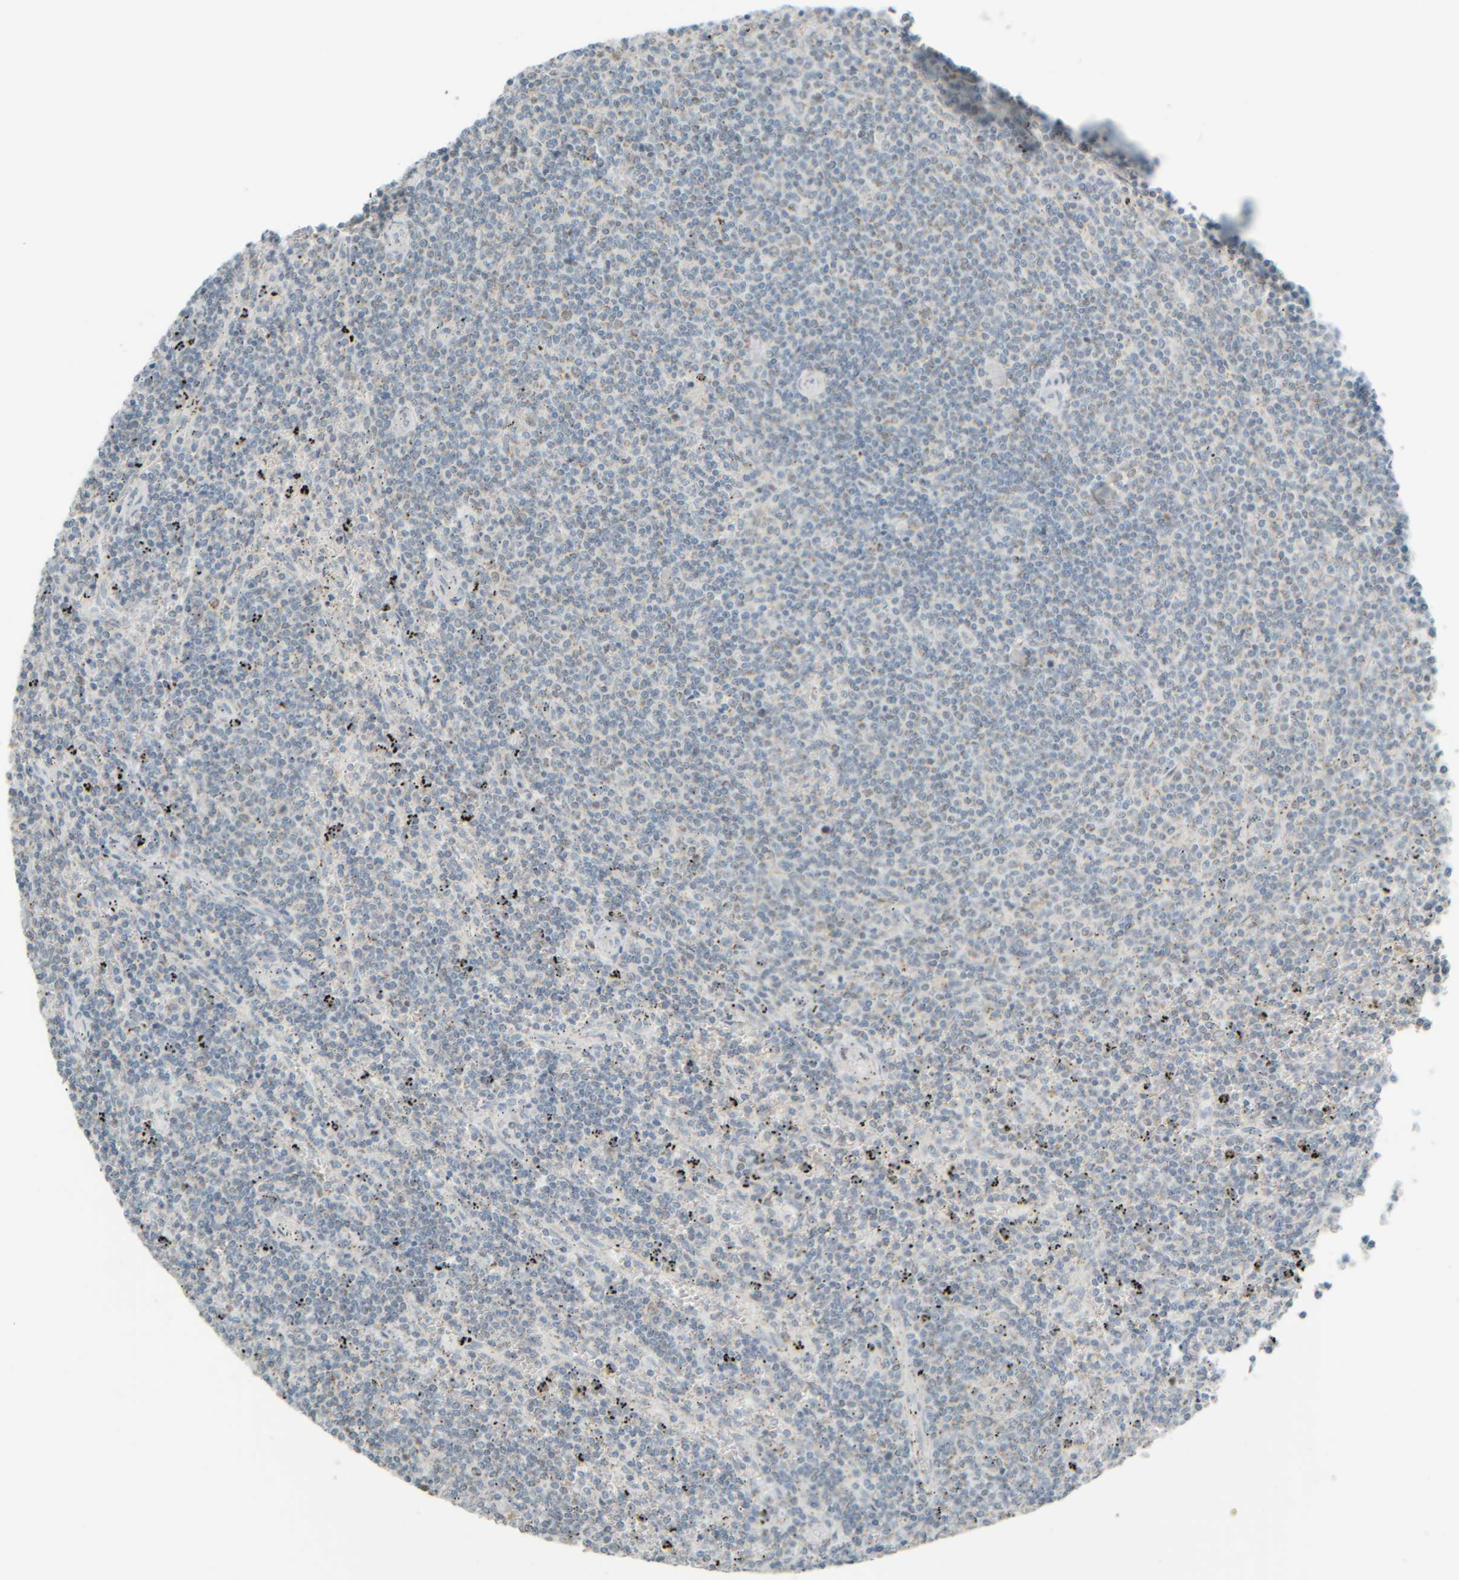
{"staining": {"intensity": "negative", "quantity": "none", "location": "none"}, "tissue": "lymphoma", "cell_type": "Tumor cells", "image_type": "cancer", "snomed": [{"axis": "morphology", "description": "Malignant lymphoma, non-Hodgkin's type, Low grade"}, {"axis": "topography", "description": "Spleen"}], "caption": "High magnification brightfield microscopy of lymphoma stained with DAB (3,3'-diaminobenzidine) (brown) and counterstained with hematoxylin (blue): tumor cells show no significant staining.", "gene": "PTGES3L-AARSD1", "patient": {"sex": "female", "age": 50}}